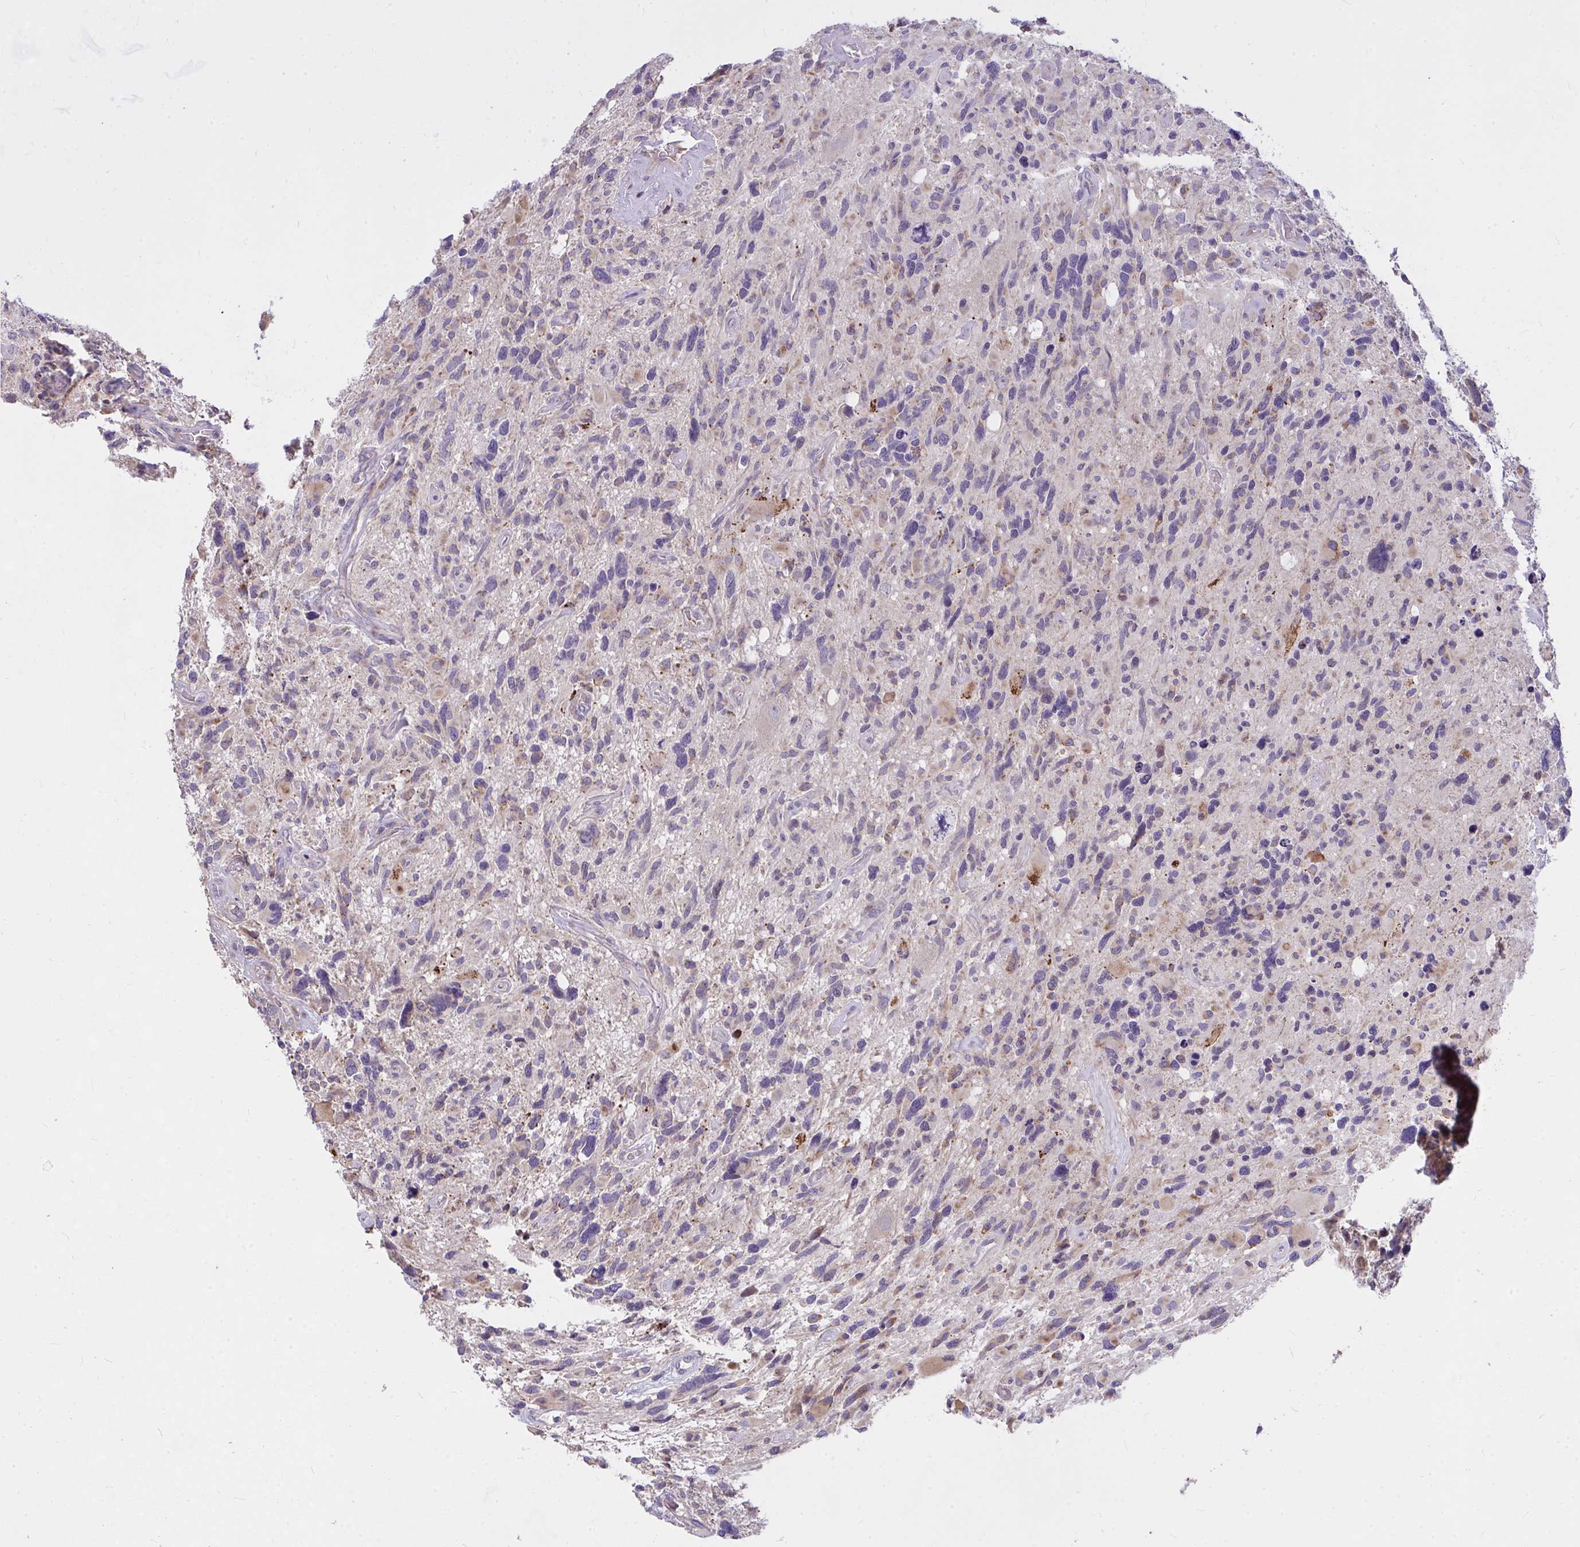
{"staining": {"intensity": "weak", "quantity": "<25%", "location": "cytoplasmic/membranous"}, "tissue": "glioma", "cell_type": "Tumor cells", "image_type": "cancer", "snomed": [{"axis": "morphology", "description": "Glioma, malignant, High grade"}, {"axis": "topography", "description": "Brain"}], "caption": "An image of glioma stained for a protein exhibits no brown staining in tumor cells.", "gene": "CEP63", "patient": {"sex": "male", "age": 49}}